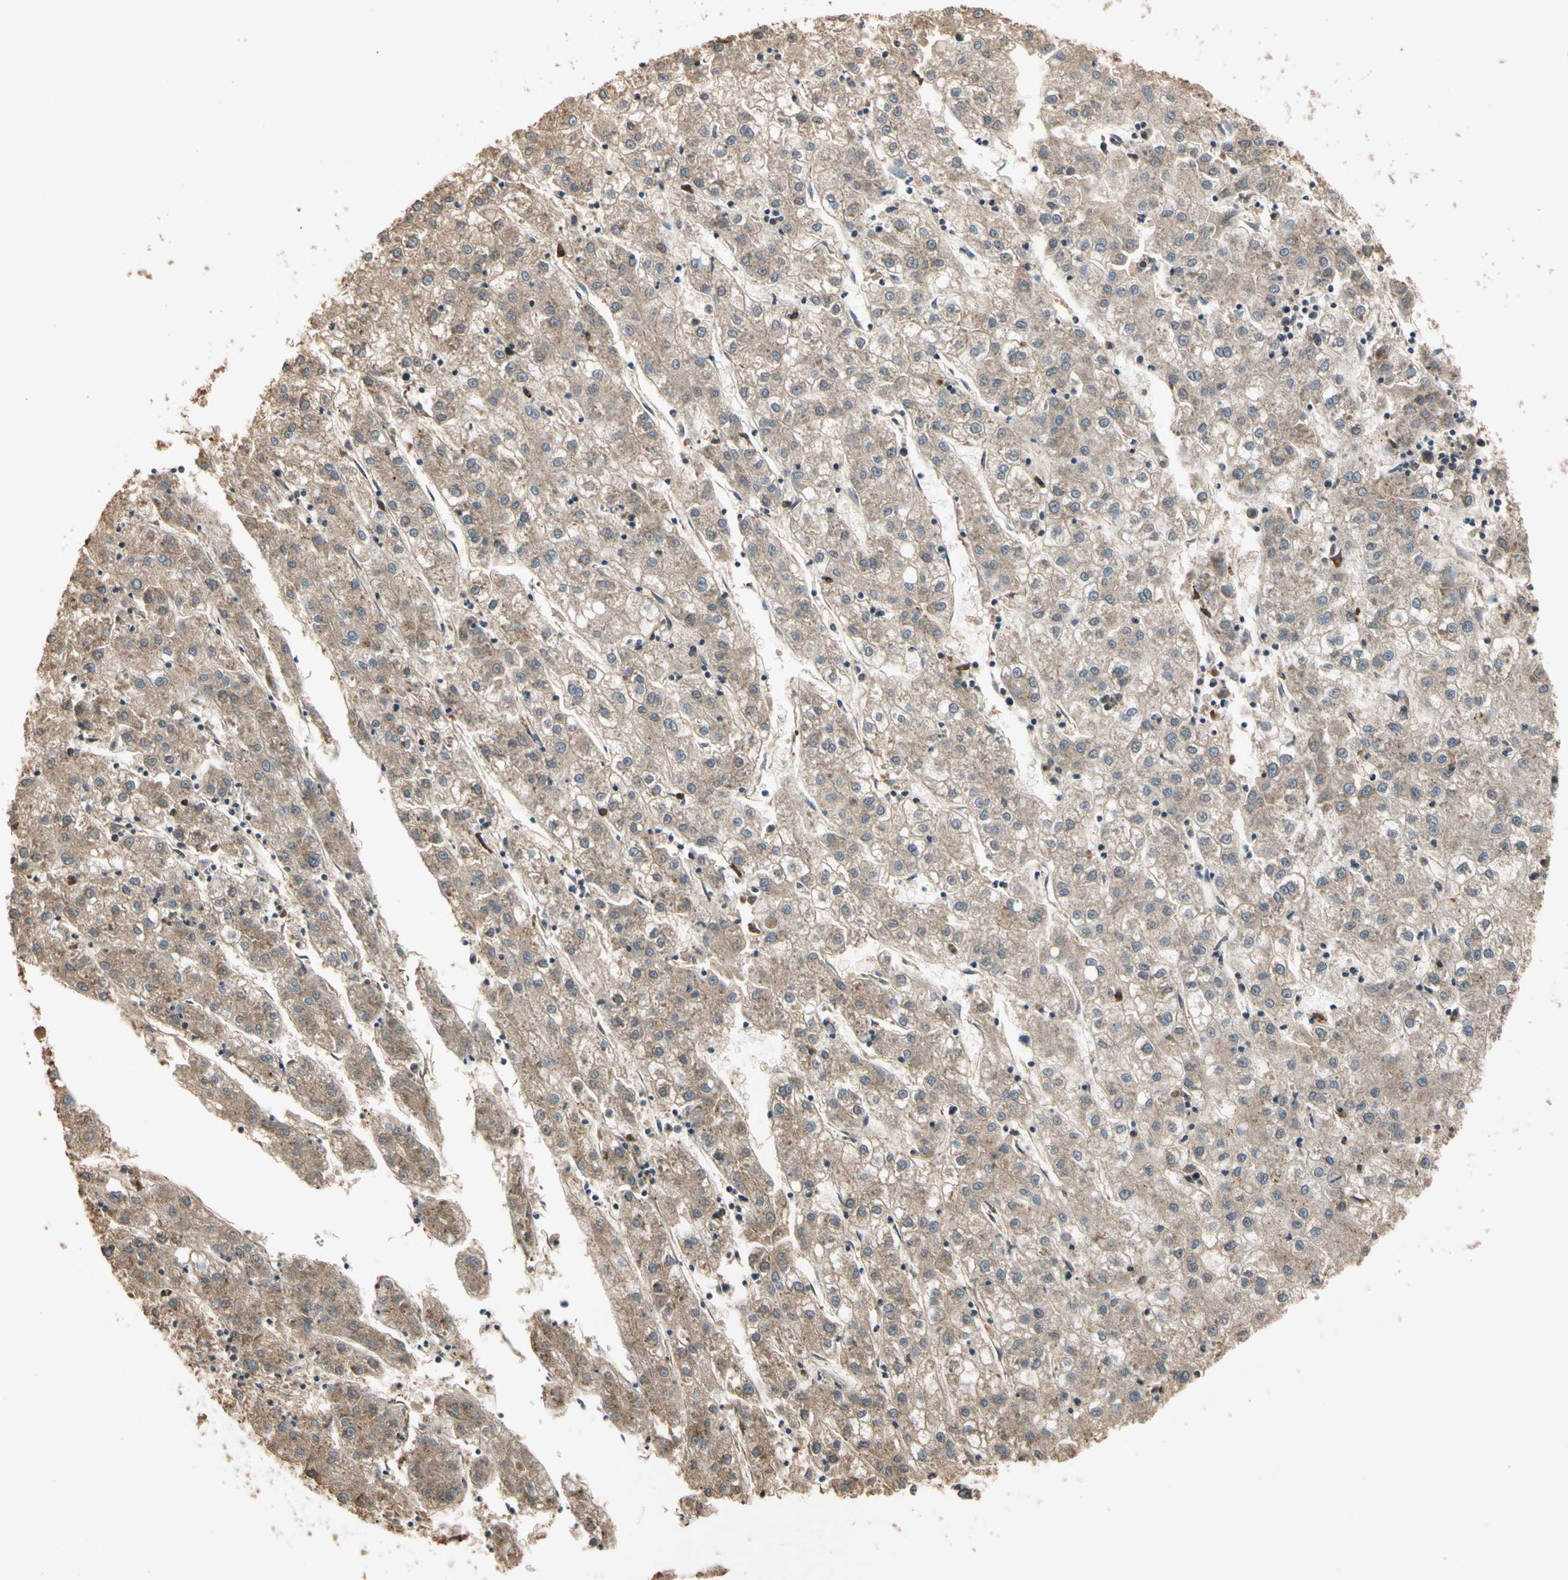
{"staining": {"intensity": "weak", "quantity": ">75%", "location": "cytoplasmic/membranous"}, "tissue": "liver cancer", "cell_type": "Tumor cells", "image_type": "cancer", "snomed": [{"axis": "morphology", "description": "Carcinoma, Hepatocellular, NOS"}, {"axis": "topography", "description": "Liver"}], "caption": "Protein analysis of liver cancer tissue reveals weak cytoplasmic/membranous positivity in approximately >75% of tumor cells.", "gene": "MGRN1", "patient": {"sex": "male", "age": 72}}